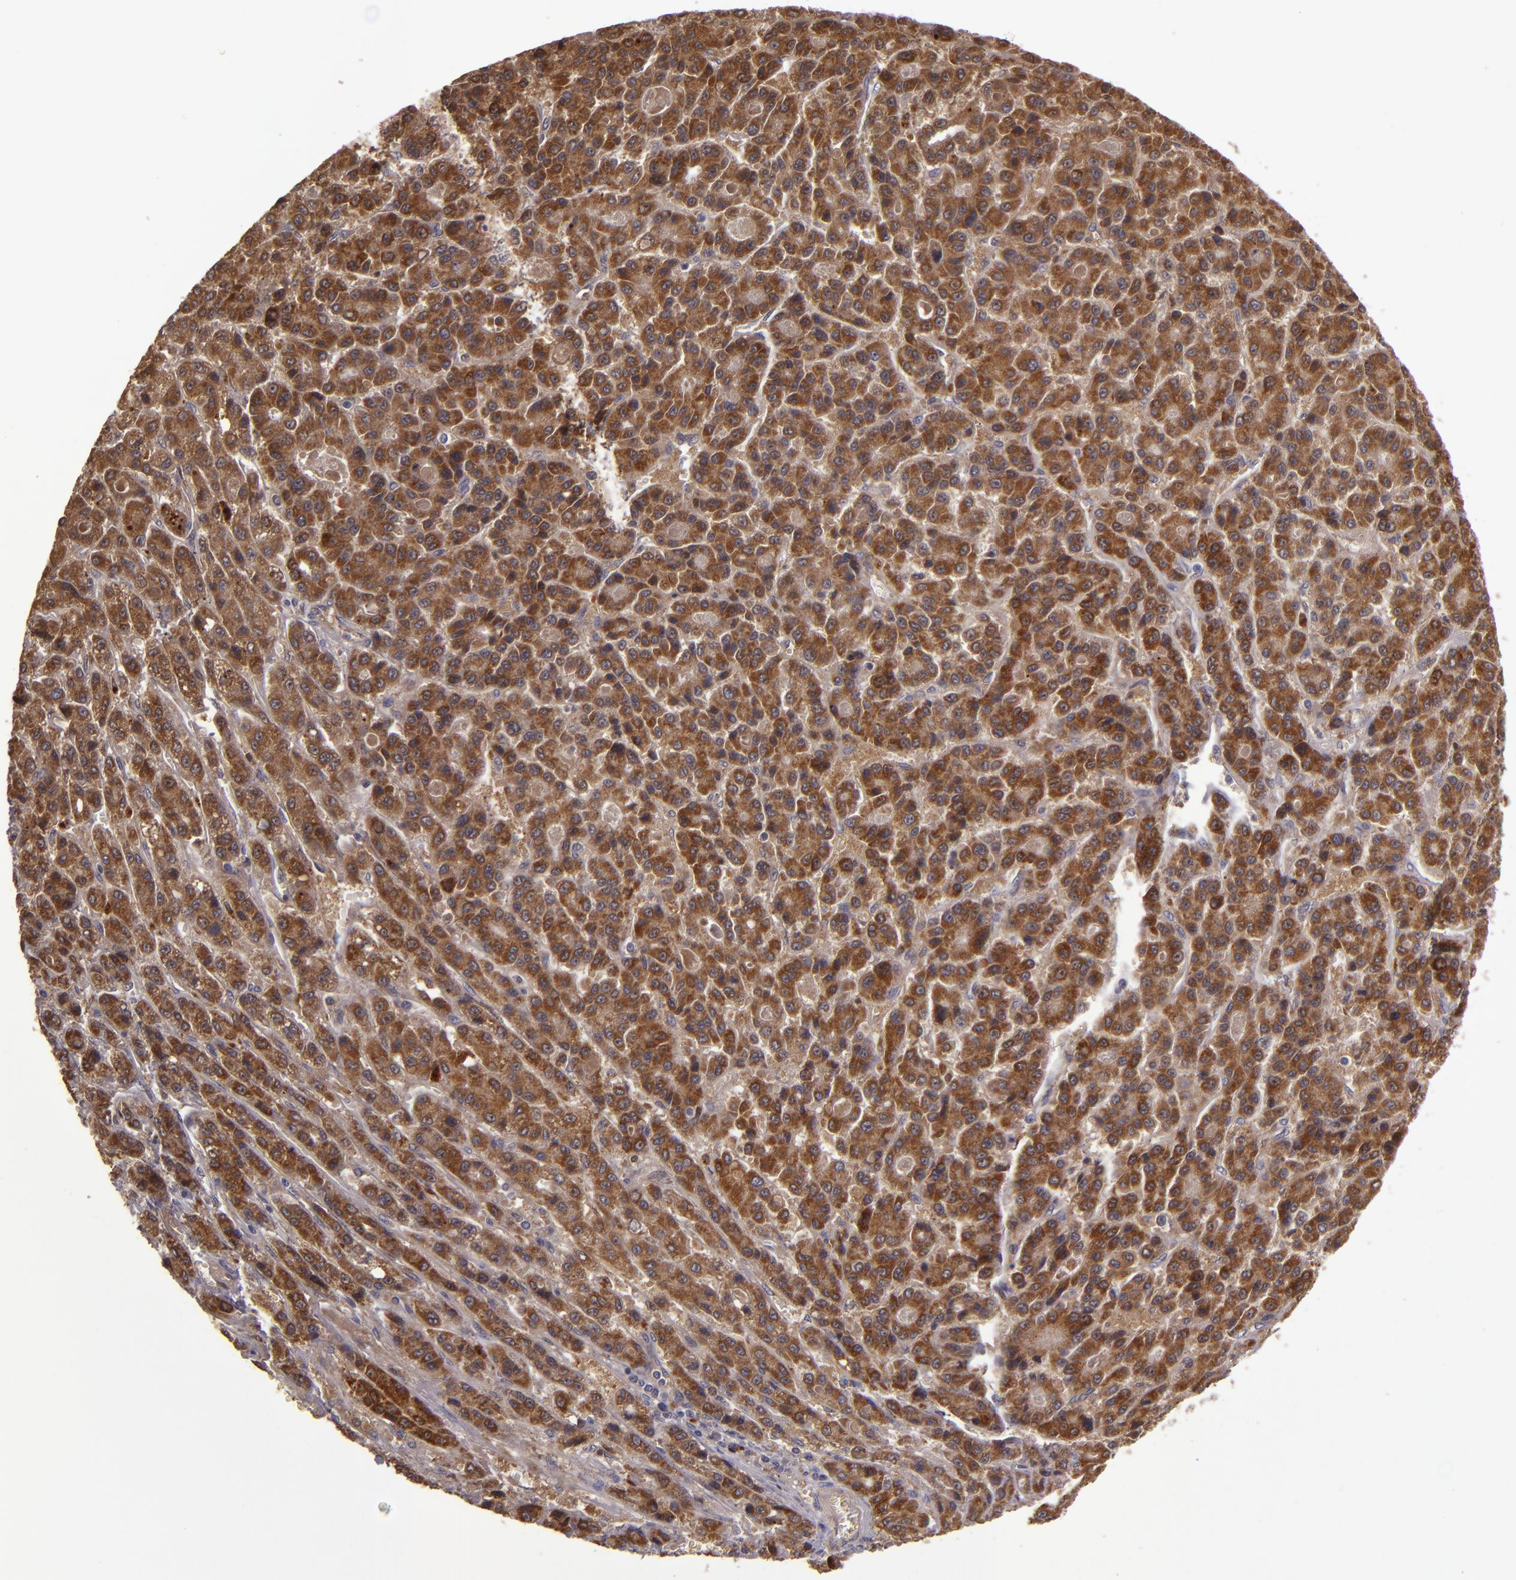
{"staining": {"intensity": "strong", "quantity": ">75%", "location": "cytoplasmic/membranous"}, "tissue": "liver cancer", "cell_type": "Tumor cells", "image_type": "cancer", "snomed": [{"axis": "morphology", "description": "Carcinoma, Hepatocellular, NOS"}, {"axis": "topography", "description": "Liver"}], "caption": "High-power microscopy captured an immunohistochemistry image of liver cancer (hepatocellular carcinoma), revealing strong cytoplasmic/membranous positivity in approximately >75% of tumor cells.", "gene": "FHIT", "patient": {"sex": "male", "age": 70}}